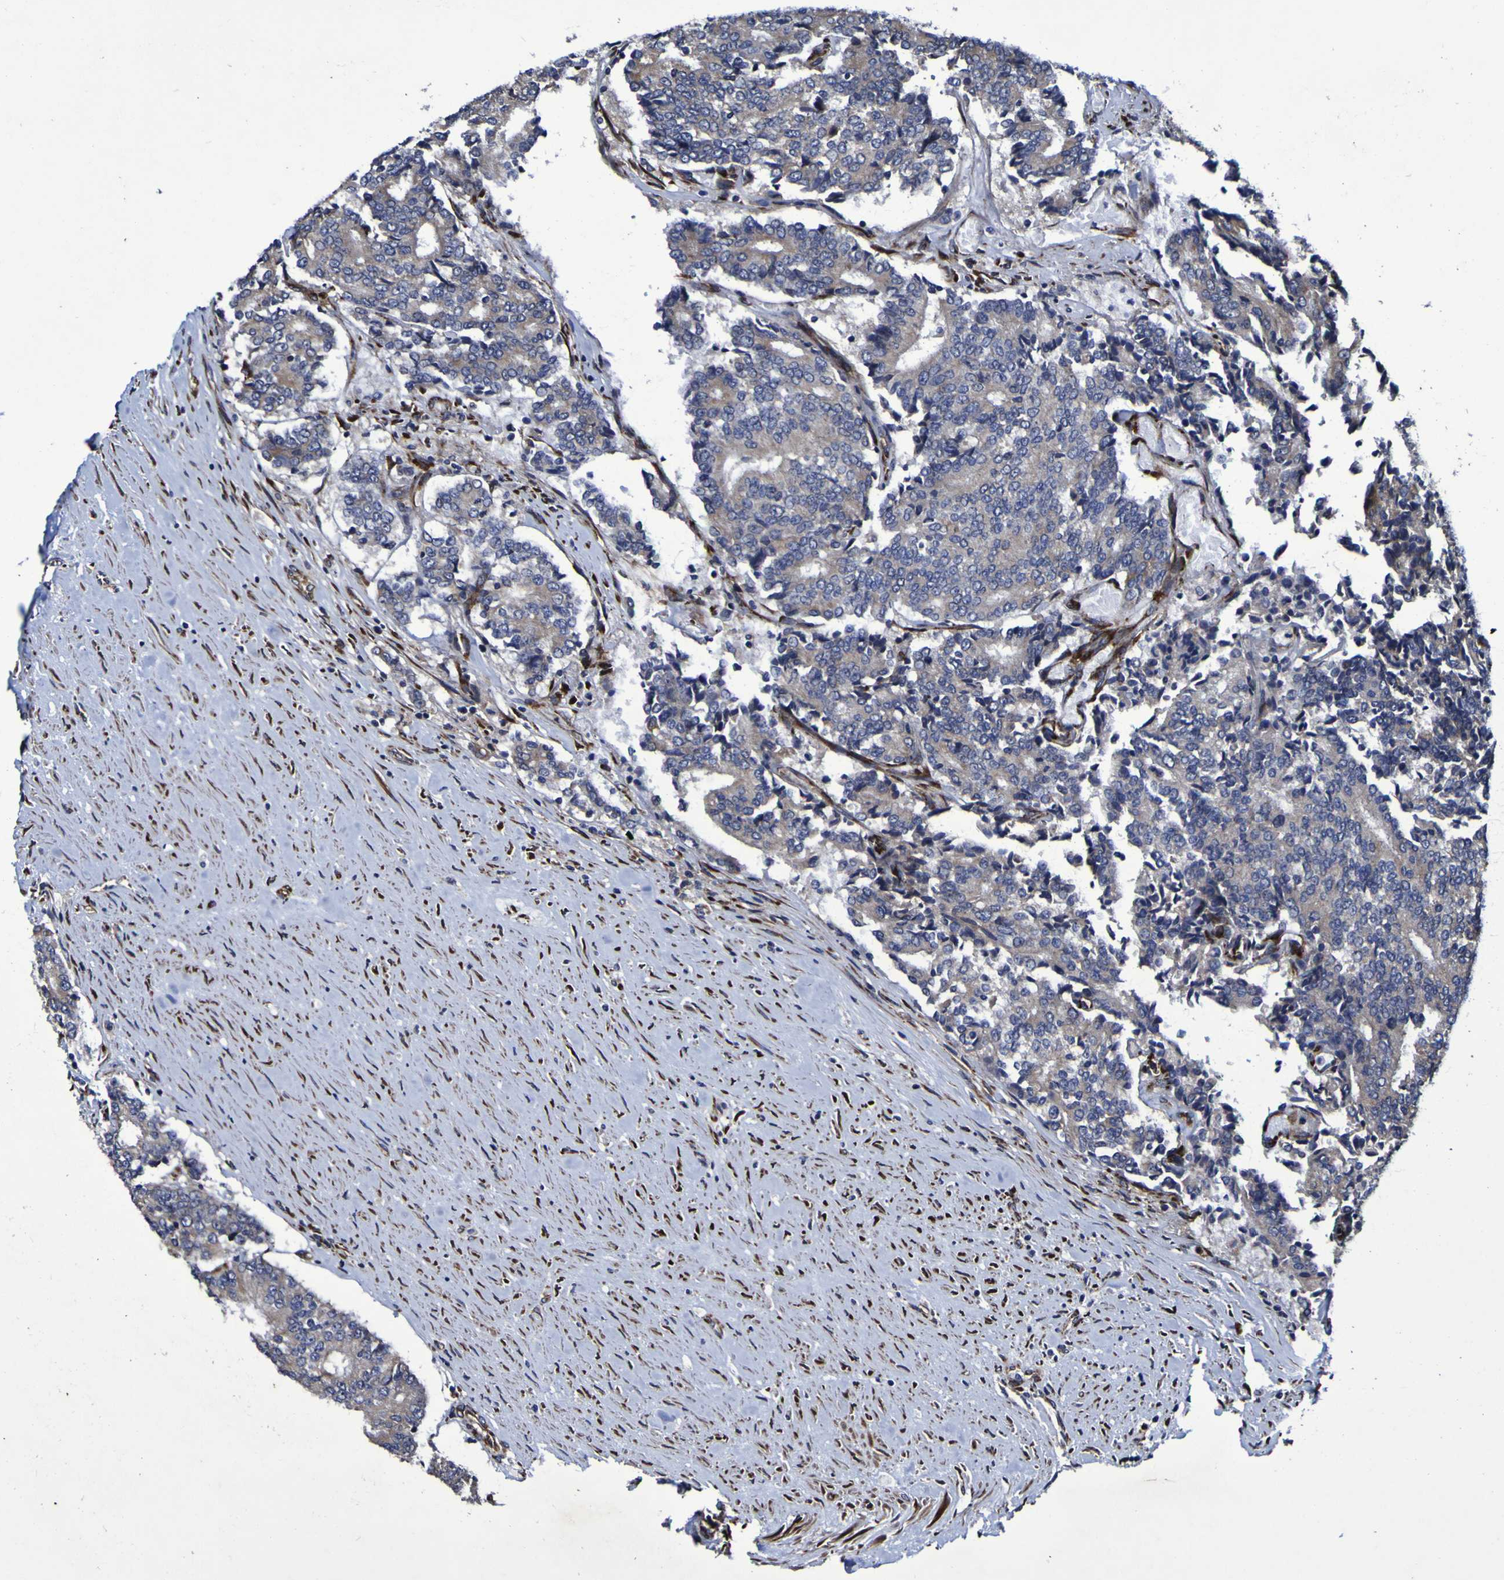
{"staining": {"intensity": "weak", "quantity": "25%-75%", "location": "cytoplasmic/membranous"}, "tissue": "prostate cancer", "cell_type": "Tumor cells", "image_type": "cancer", "snomed": [{"axis": "morphology", "description": "Normal tissue, NOS"}, {"axis": "morphology", "description": "Adenocarcinoma, High grade"}, {"axis": "topography", "description": "Prostate"}, {"axis": "topography", "description": "Seminal veicle"}], "caption": "IHC (DAB) staining of prostate high-grade adenocarcinoma displays weak cytoplasmic/membranous protein expression in about 25%-75% of tumor cells. The protein of interest is shown in brown color, while the nuclei are stained blue.", "gene": "P3H1", "patient": {"sex": "male", "age": 55}}